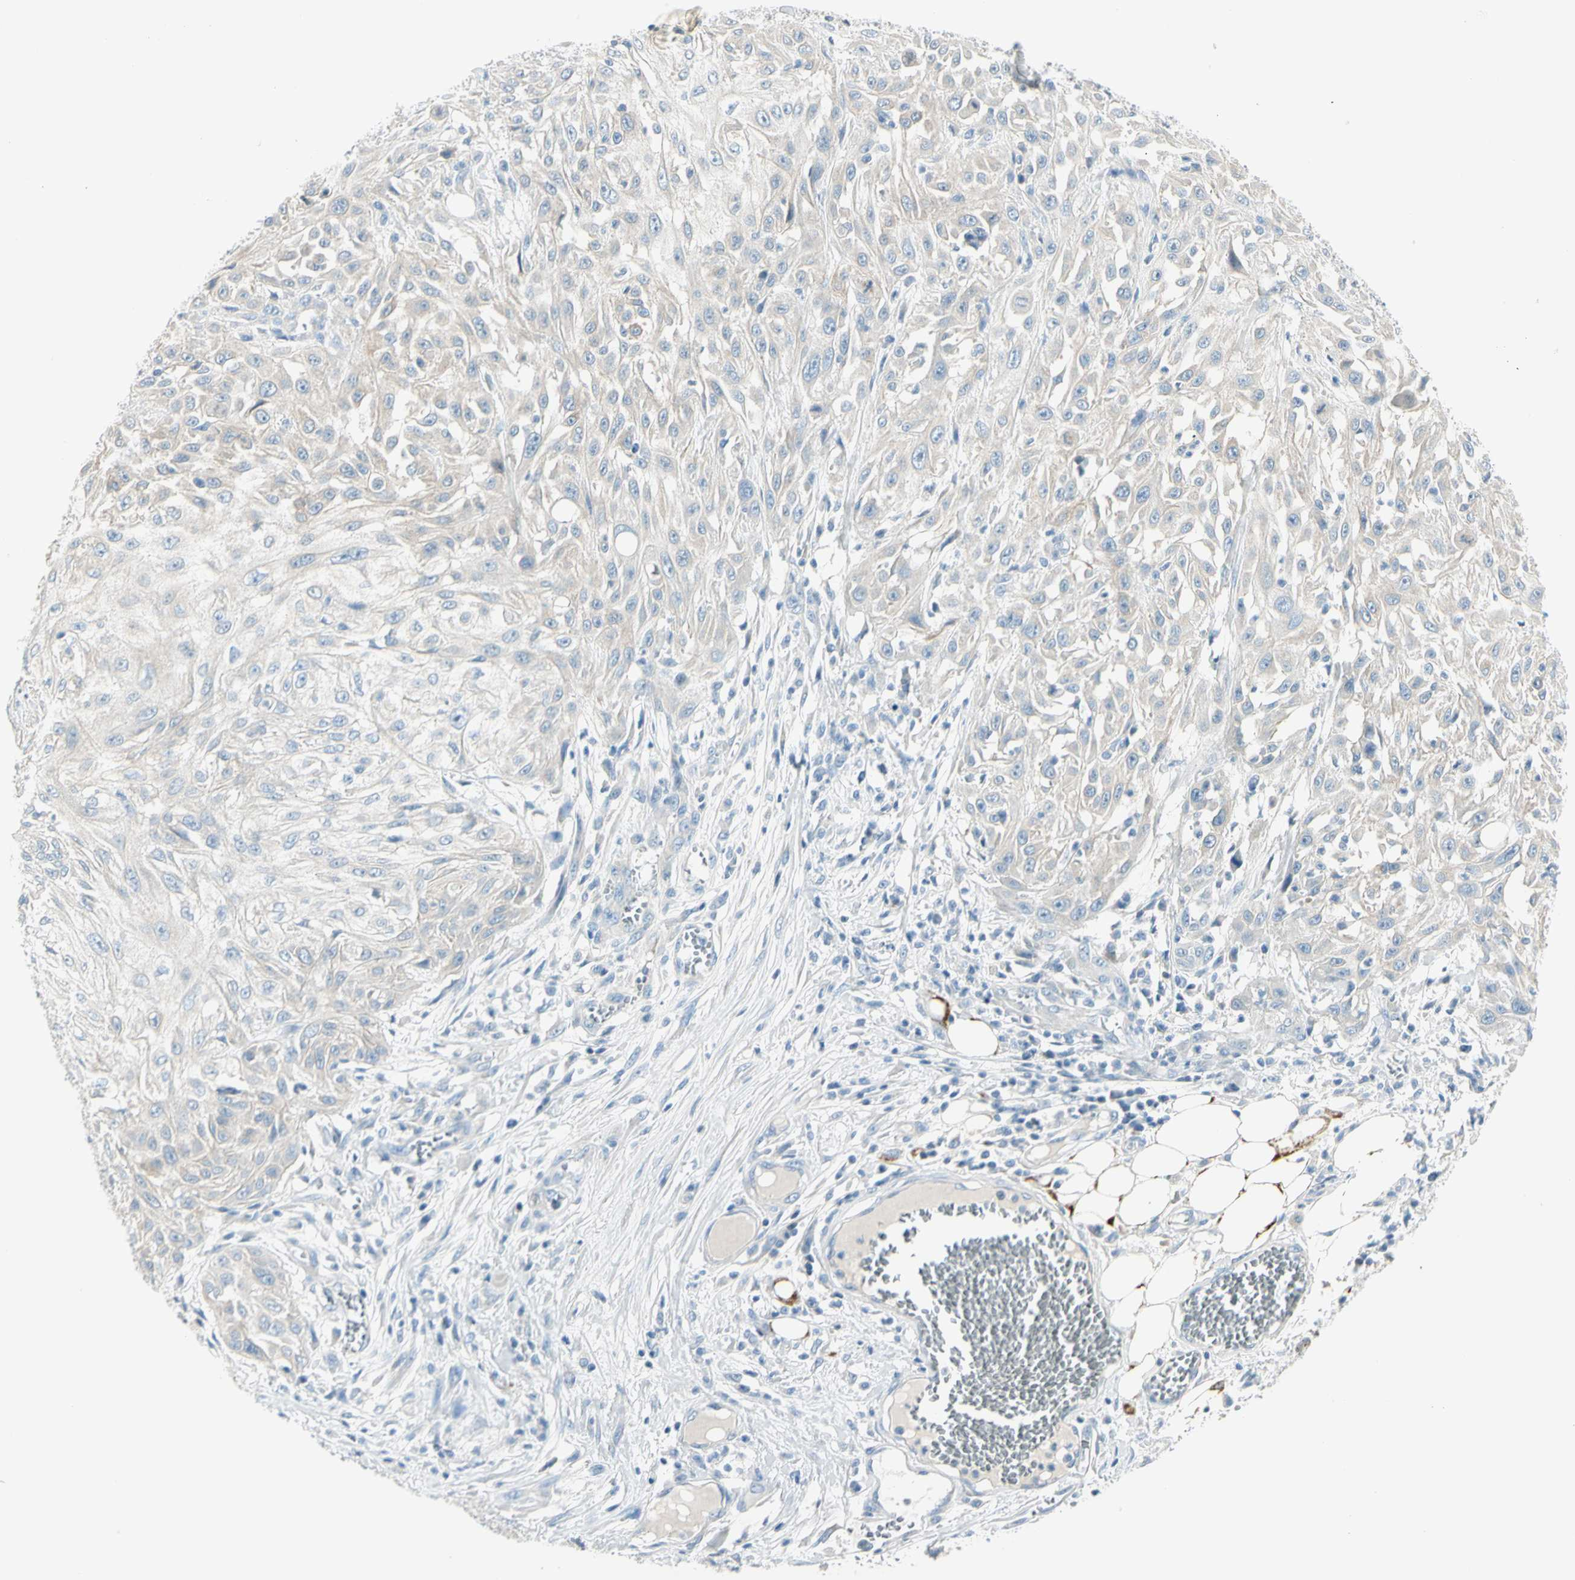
{"staining": {"intensity": "negative", "quantity": "none", "location": "none"}, "tissue": "skin cancer", "cell_type": "Tumor cells", "image_type": "cancer", "snomed": [{"axis": "morphology", "description": "Squamous cell carcinoma, NOS"}, {"axis": "topography", "description": "Skin"}], "caption": "Immunohistochemistry (IHC) of human skin squamous cell carcinoma demonstrates no staining in tumor cells.", "gene": "SLC6A15", "patient": {"sex": "male", "age": 75}}